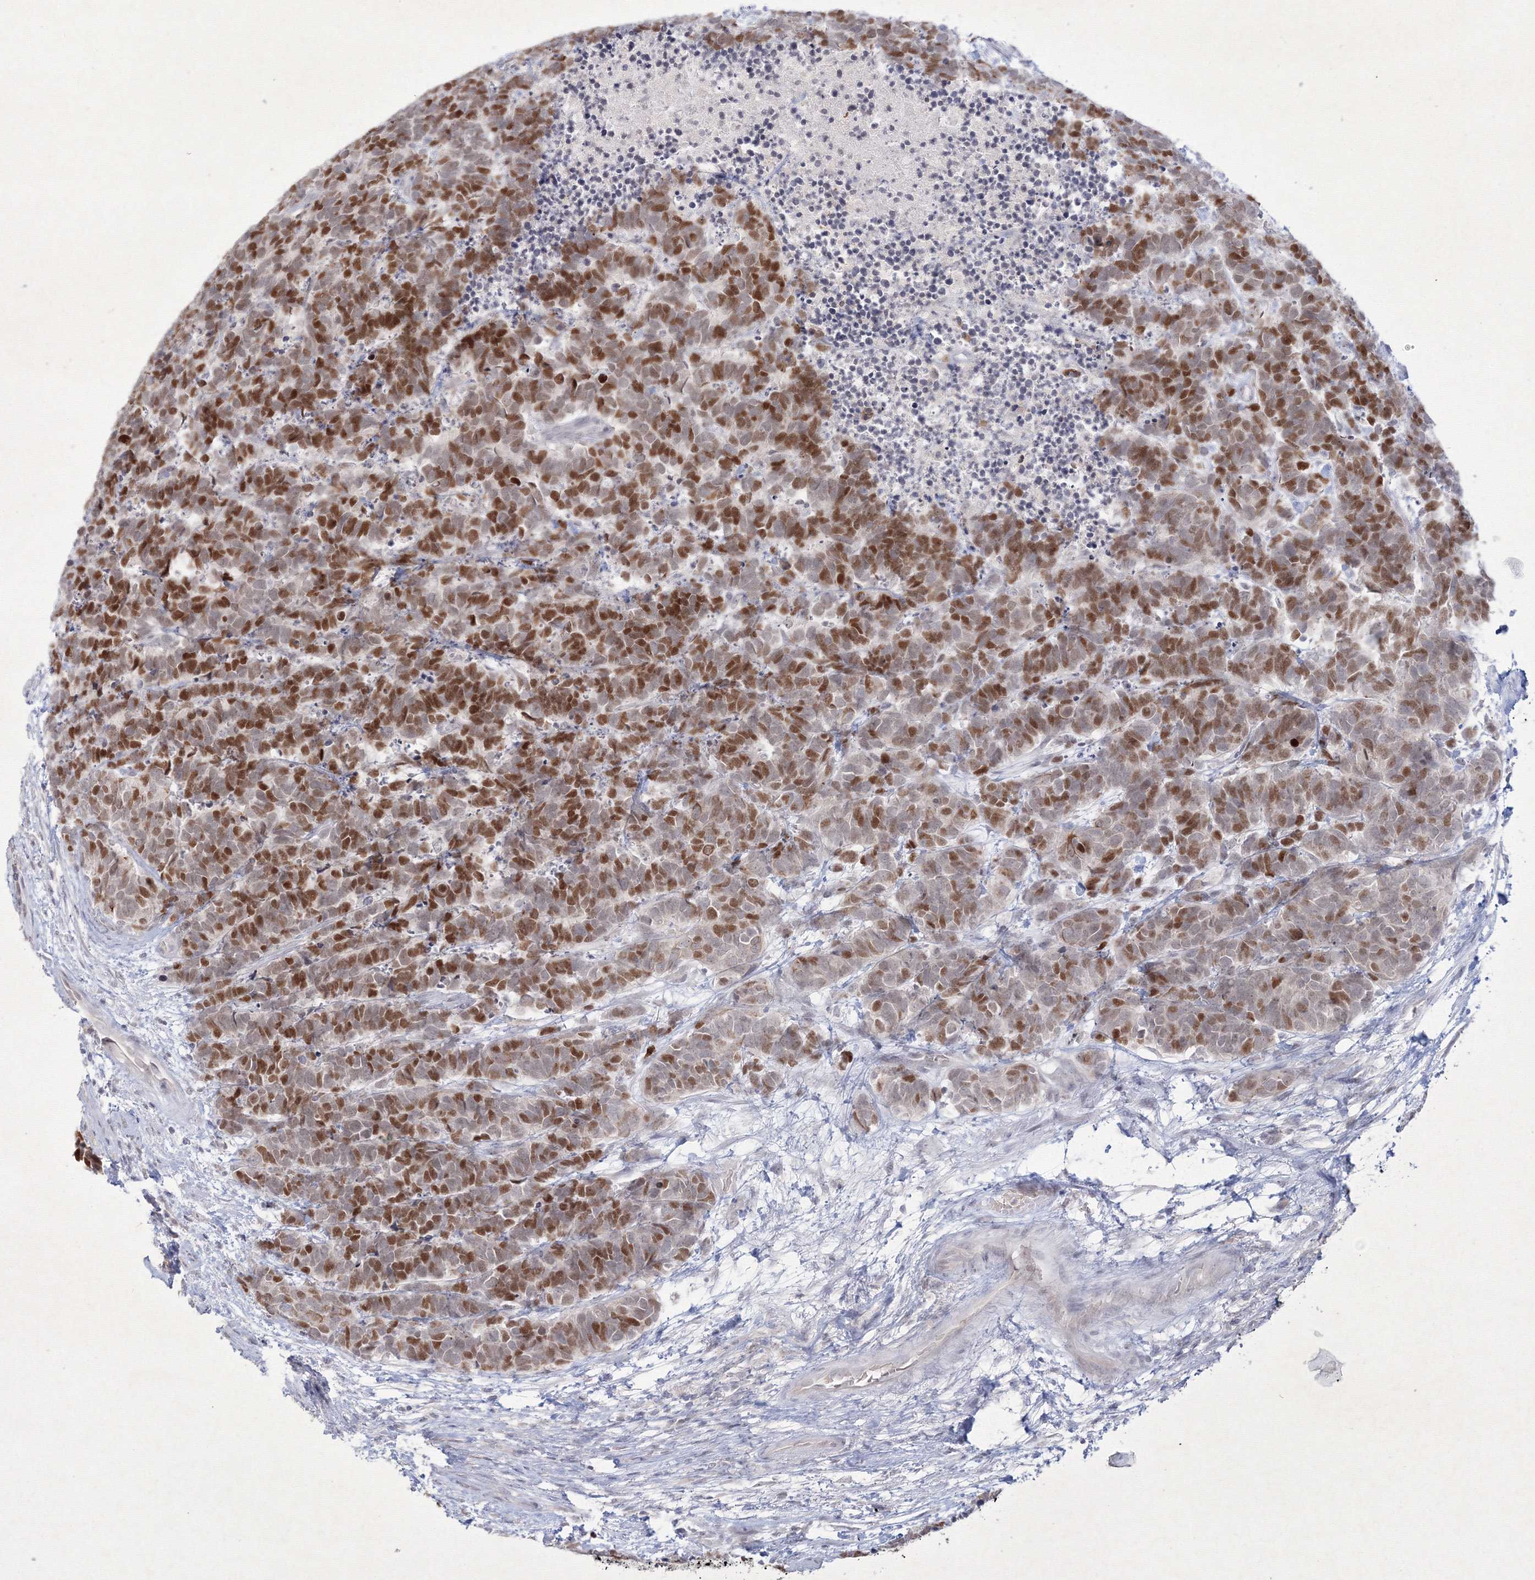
{"staining": {"intensity": "moderate", "quantity": ">75%", "location": "nuclear"}, "tissue": "carcinoid", "cell_type": "Tumor cells", "image_type": "cancer", "snomed": [{"axis": "morphology", "description": "Carcinoma, NOS"}, {"axis": "morphology", "description": "Carcinoid, malignant, NOS"}, {"axis": "topography", "description": "Urinary bladder"}], "caption": "Carcinoid stained with DAB IHC reveals medium levels of moderate nuclear expression in approximately >75% of tumor cells. (DAB IHC with brightfield microscopy, high magnification).", "gene": "NXPE3", "patient": {"sex": "male", "age": 57}}